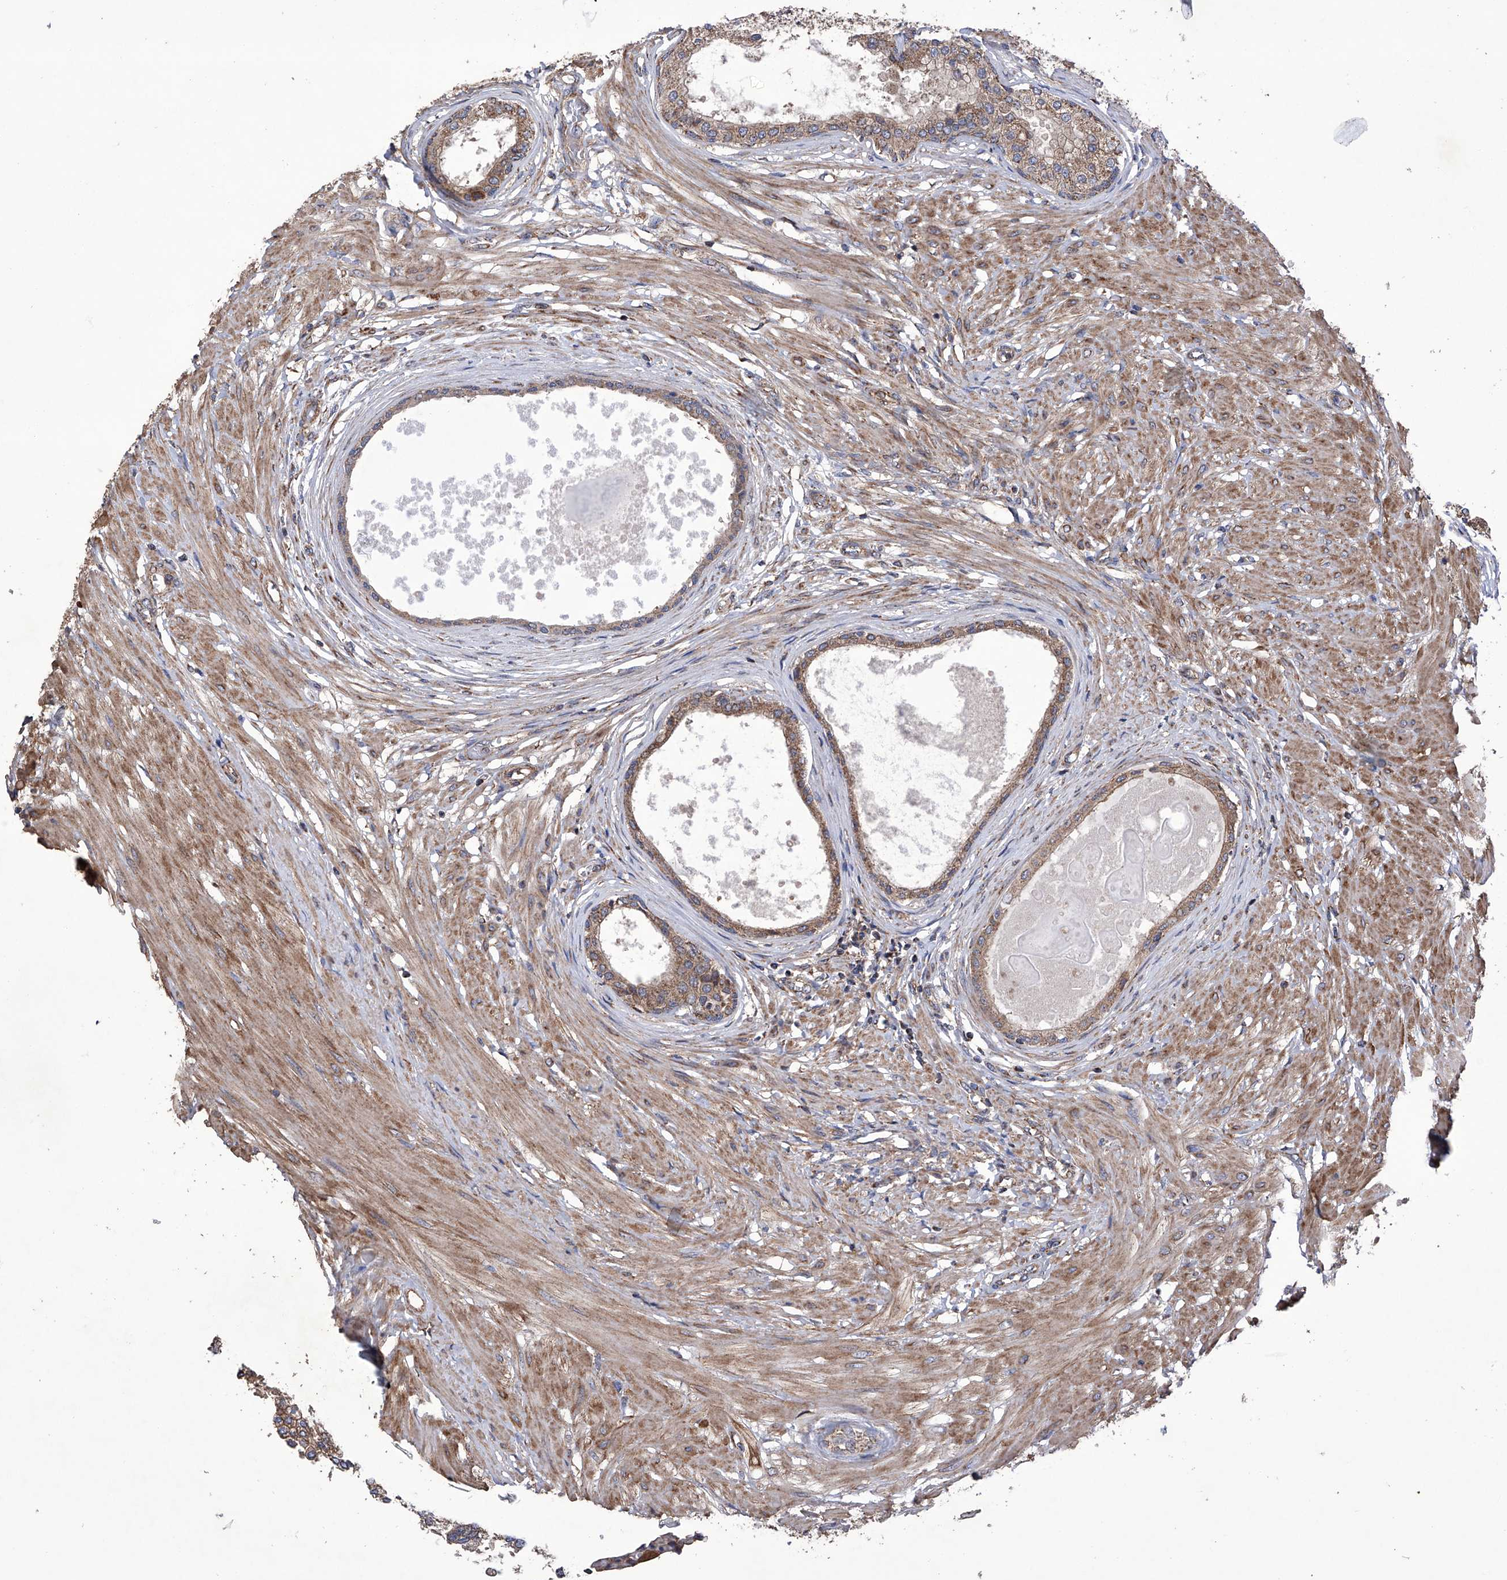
{"staining": {"intensity": "moderate", "quantity": ">75%", "location": "cytoplasmic/membranous"}, "tissue": "prostate", "cell_type": "Glandular cells", "image_type": "normal", "snomed": [{"axis": "morphology", "description": "Normal tissue, NOS"}, {"axis": "topography", "description": "Prostate"}], "caption": "An image showing moderate cytoplasmic/membranous expression in about >75% of glandular cells in unremarkable prostate, as visualized by brown immunohistochemical staining.", "gene": "EFCAB2", "patient": {"sex": "male", "age": 48}}